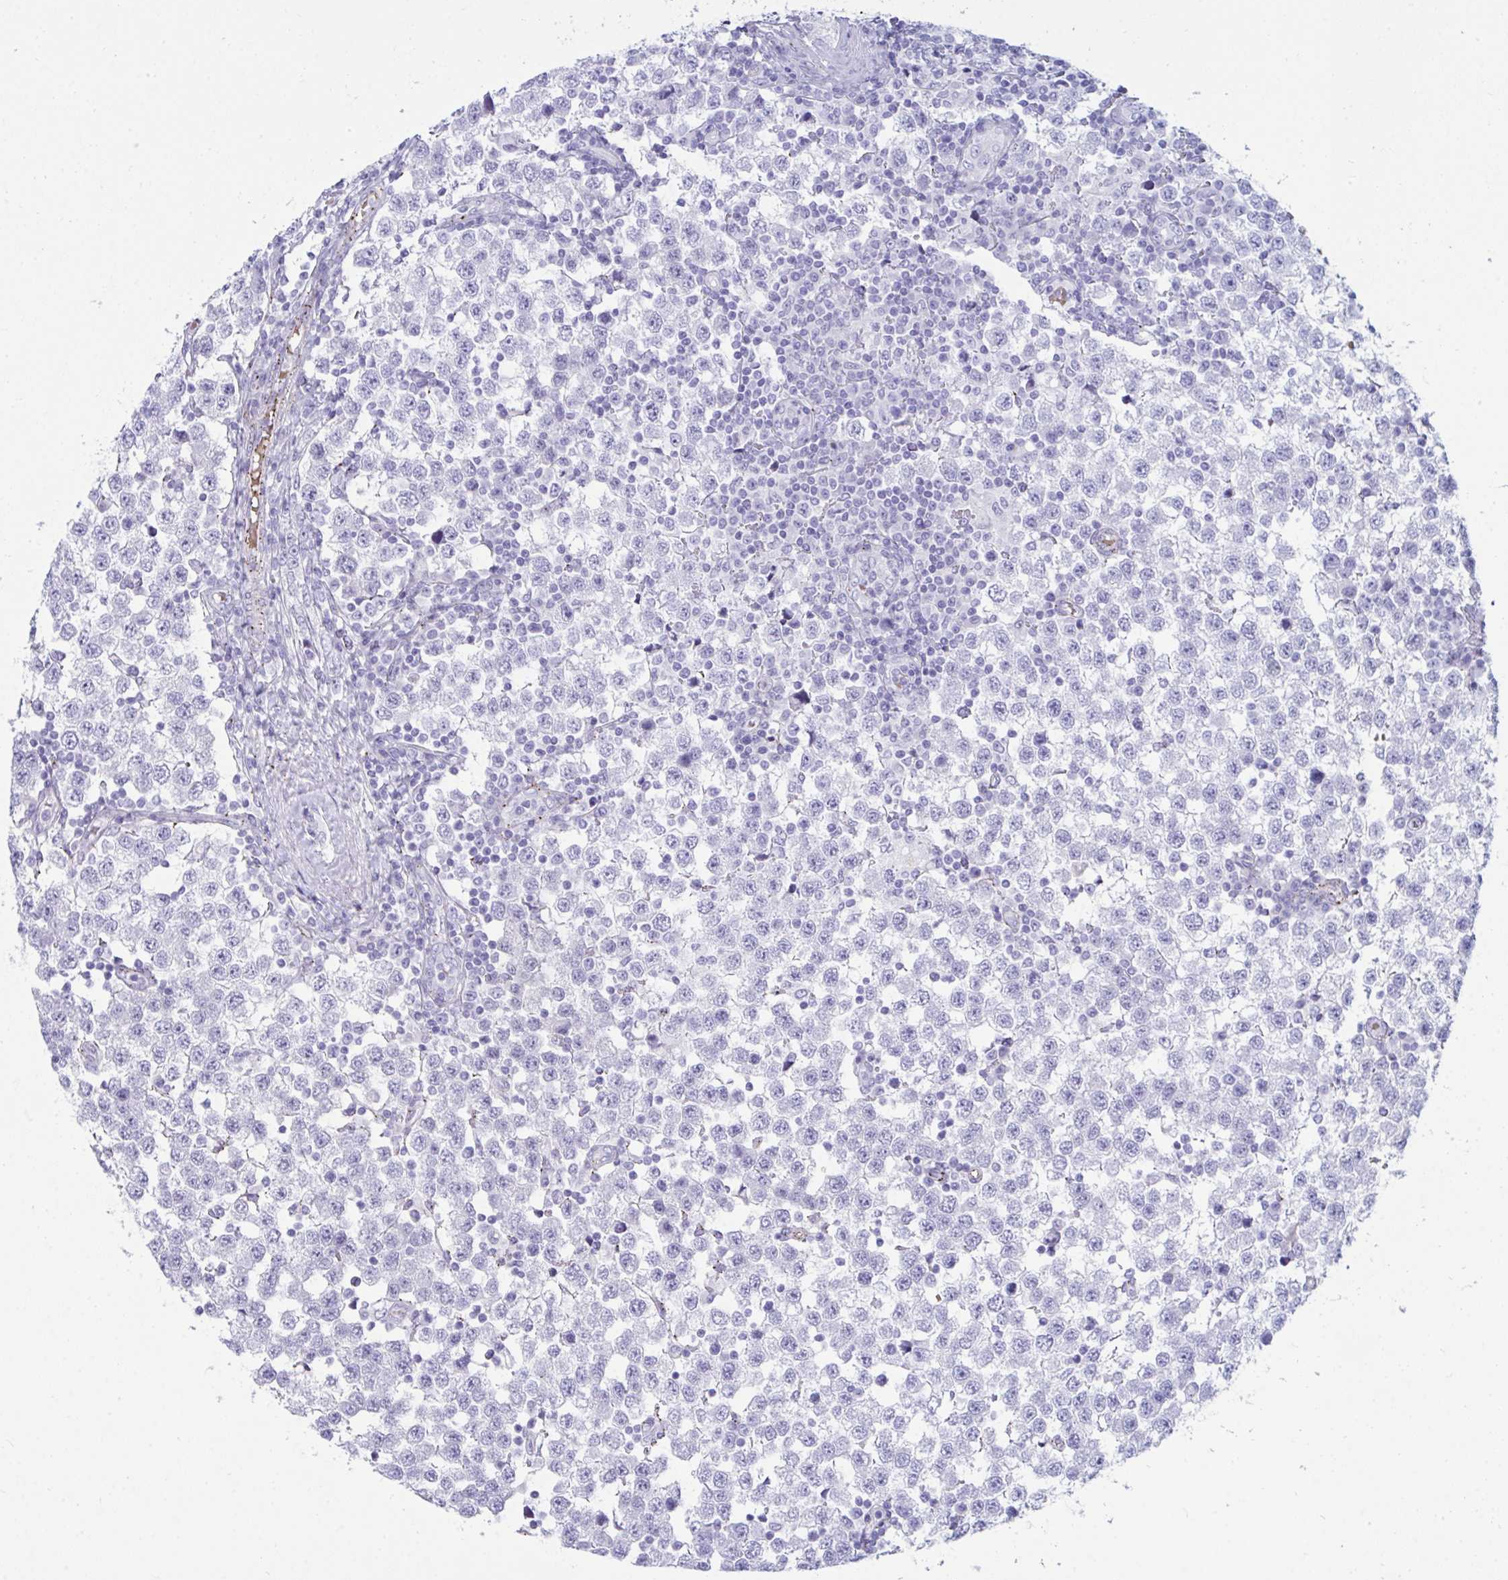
{"staining": {"intensity": "negative", "quantity": "none", "location": "none"}, "tissue": "testis cancer", "cell_type": "Tumor cells", "image_type": "cancer", "snomed": [{"axis": "morphology", "description": "Seminoma, NOS"}, {"axis": "topography", "description": "Testis"}], "caption": "Seminoma (testis) stained for a protein using immunohistochemistry displays no positivity tumor cells.", "gene": "UBL3", "patient": {"sex": "male", "age": 34}}